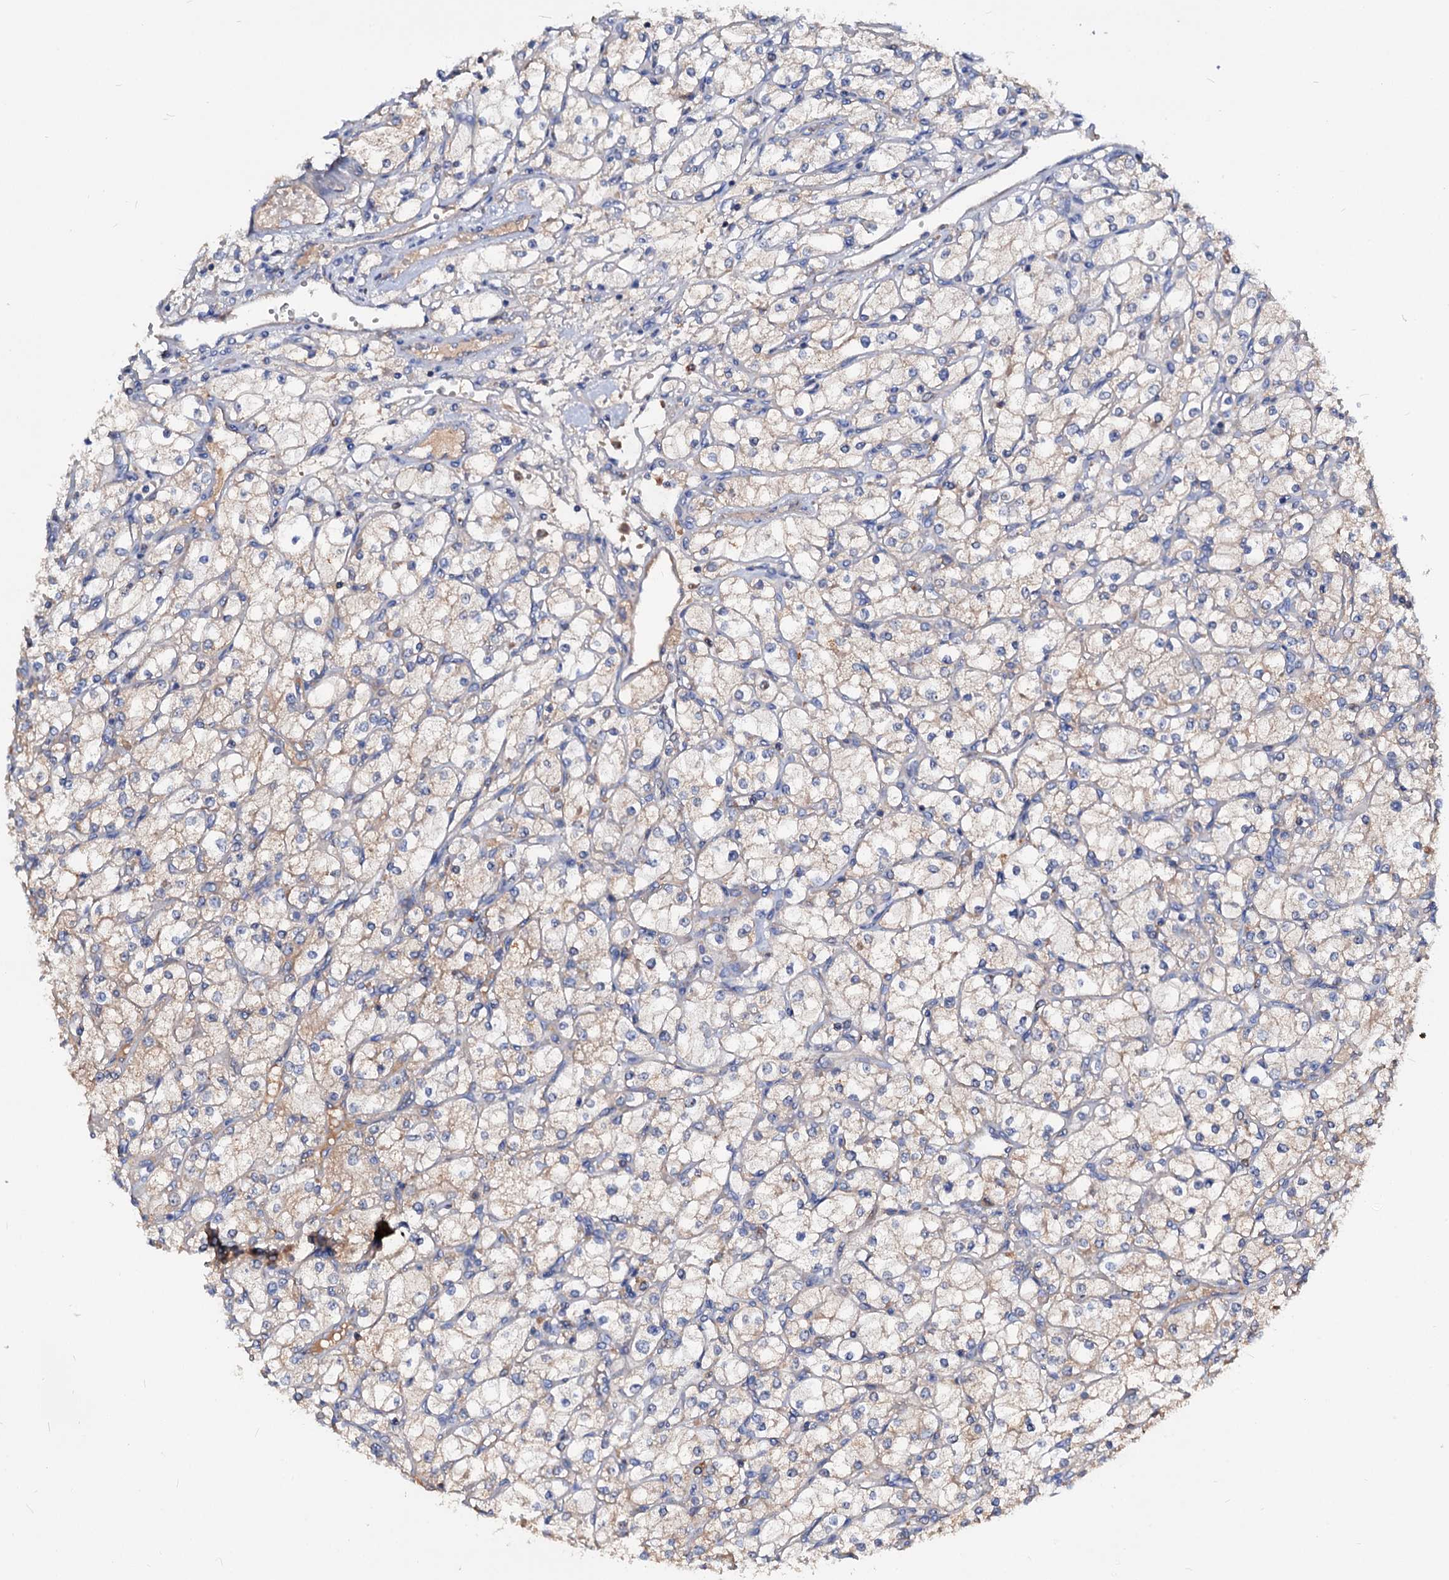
{"staining": {"intensity": "weak", "quantity": "<25%", "location": "cytoplasmic/membranous"}, "tissue": "renal cancer", "cell_type": "Tumor cells", "image_type": "cancer", "snomed": [{"axis": "morphology", "description": "Adenocarcinoma, NOS"}, {"axis": "topography", "description": "Kidney"}], "caption": "An immunohistochemistry histopathology image of renal cancer (adenocarcinoma) is shown. There is no staining in tumor cells of renal cancer (adenocarcinoma). Brightfield microscopy of immunohistochemistry stained with DAB (3,3'-diaminobenzidine) (brown) and hematoxylin (blue), captured at high magnification.", "gene": "ACY3", "patient": {"sex": "male", "age": 80}}